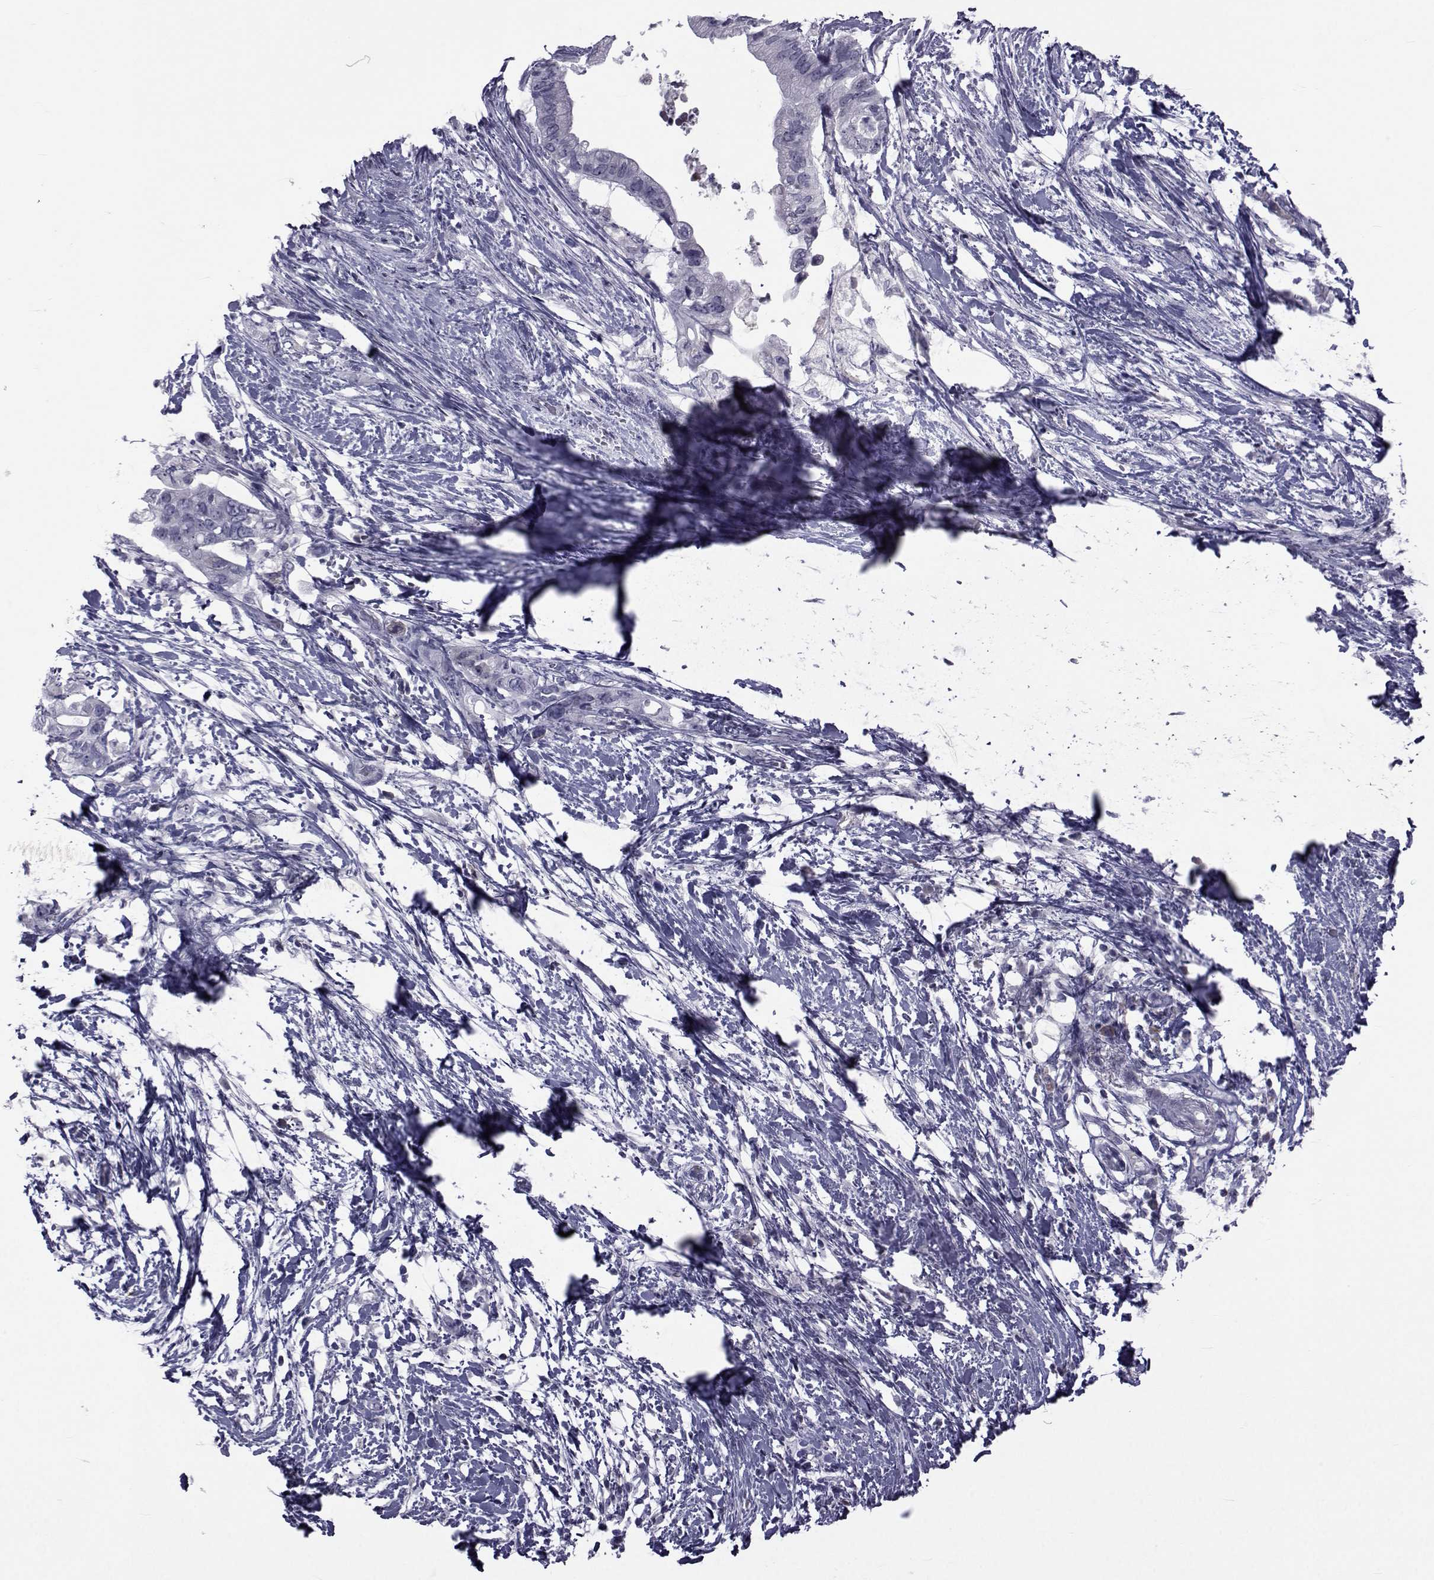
{"staining": {"intensity": "negative", "quantity": "none", "location": "none"}, "tissue": "pancreatic cancer", "cell_type": "Tumor cells", "image_type": "cancer", "snomed": [{"axis": "morphology", "description": "Adenocarcinoma, NOS"}, {"axis": "topography", "description": "Pancreas"}], "caption": "Immunohistochemical staining of human pancreatic cancer (adenocarcinoma) shows no significant positivity in tumor cells.", "gene": "PAX2", "patient": {"sex": "female", "age": 72}}